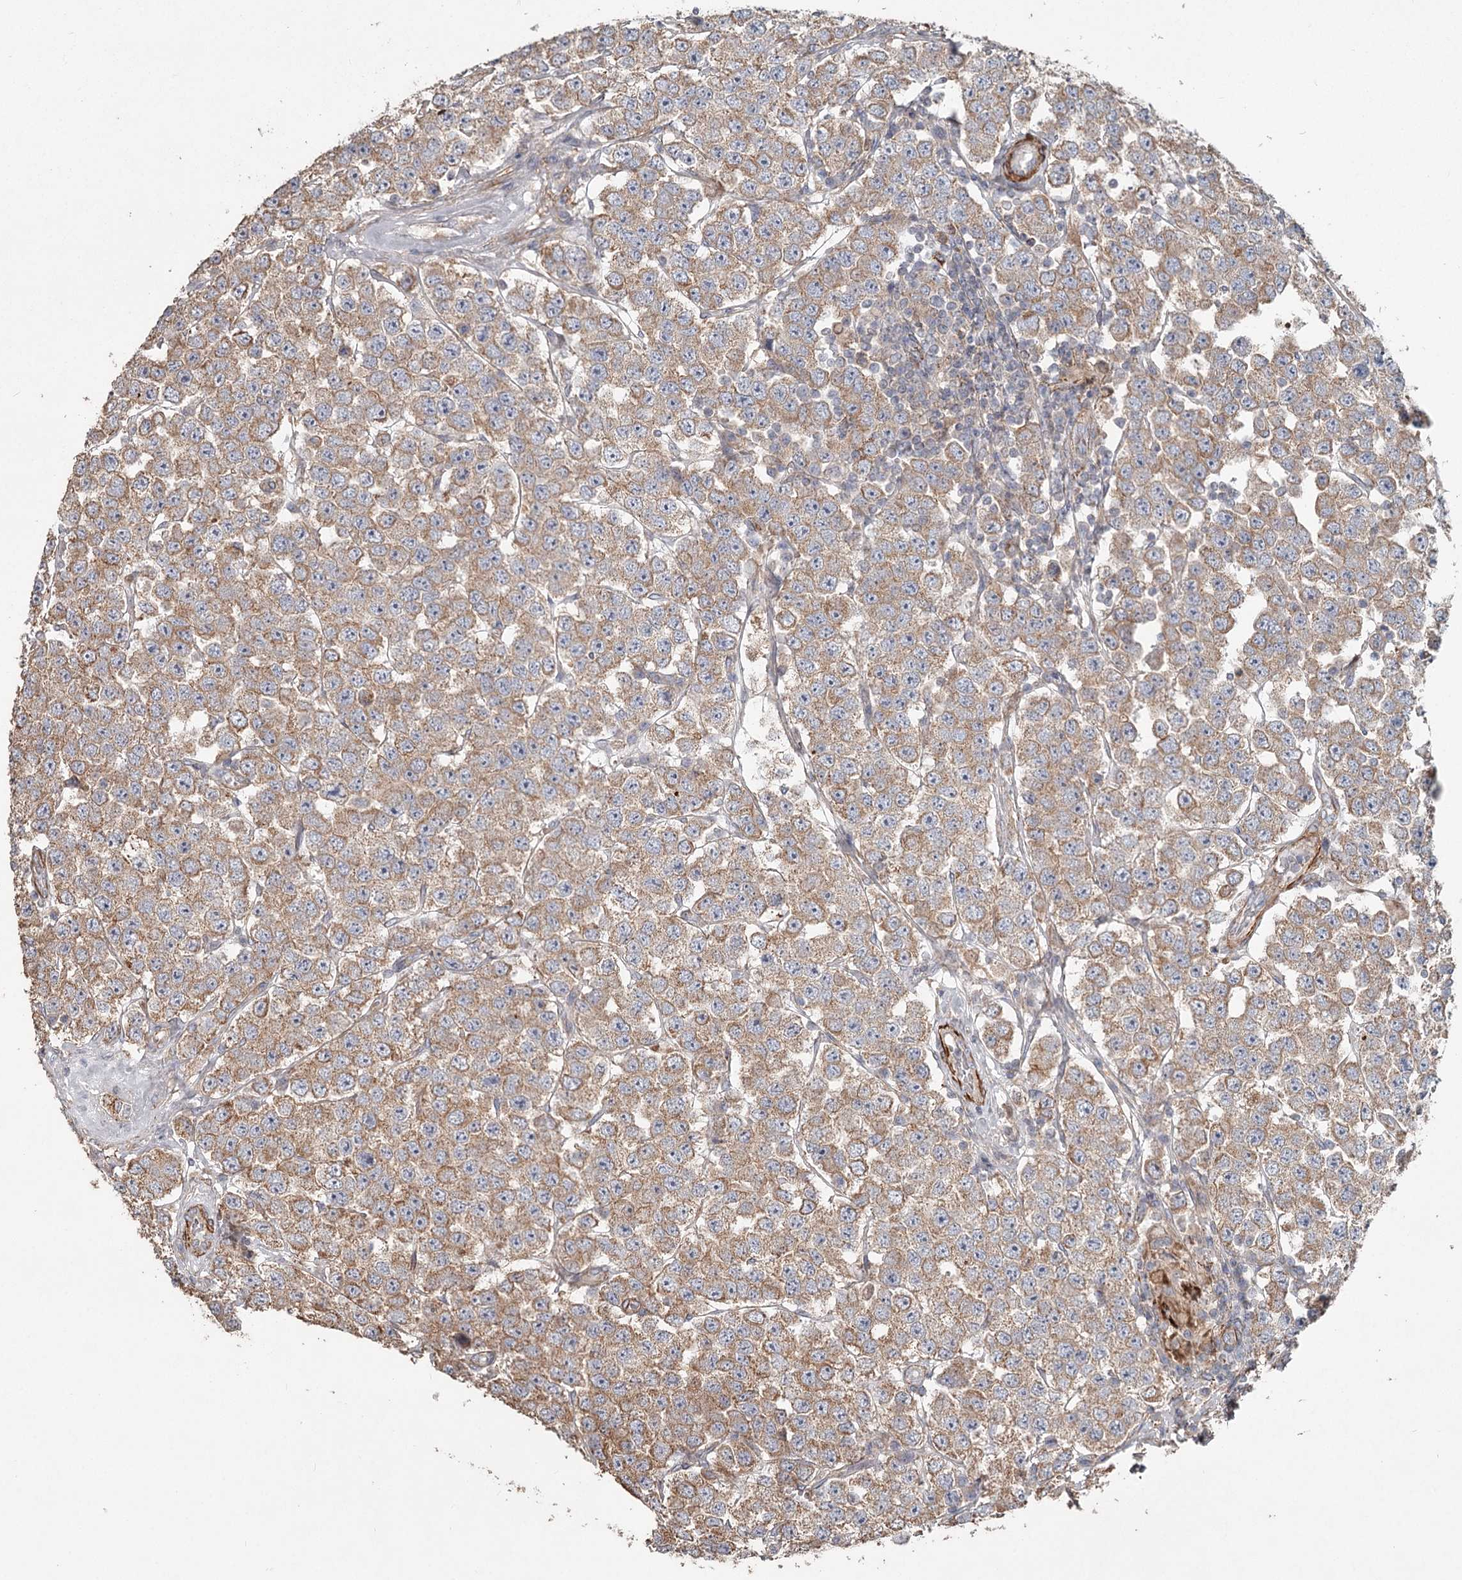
{"staining": {"intensity": "moderate", "quantity": ">75%", "location": "cytoplasmic/membranous"}, "tissue": "testis cancer", "cell_type": "Tumor cells", "image_type": "cancer", "snomed": [{"axis": "morphology", "description": "Seminoma, NOS"}, {"axis": "topography", "description": "Testis"}], "caption": "A histopathology image of testis seminoma stained for a protein shows moderate cytoplasmic/membranous brown staining in tumor cells. Nuclei are stained in blue.", "gene": "DHRS9", "patient": {"sex": "male", "age": 28}}